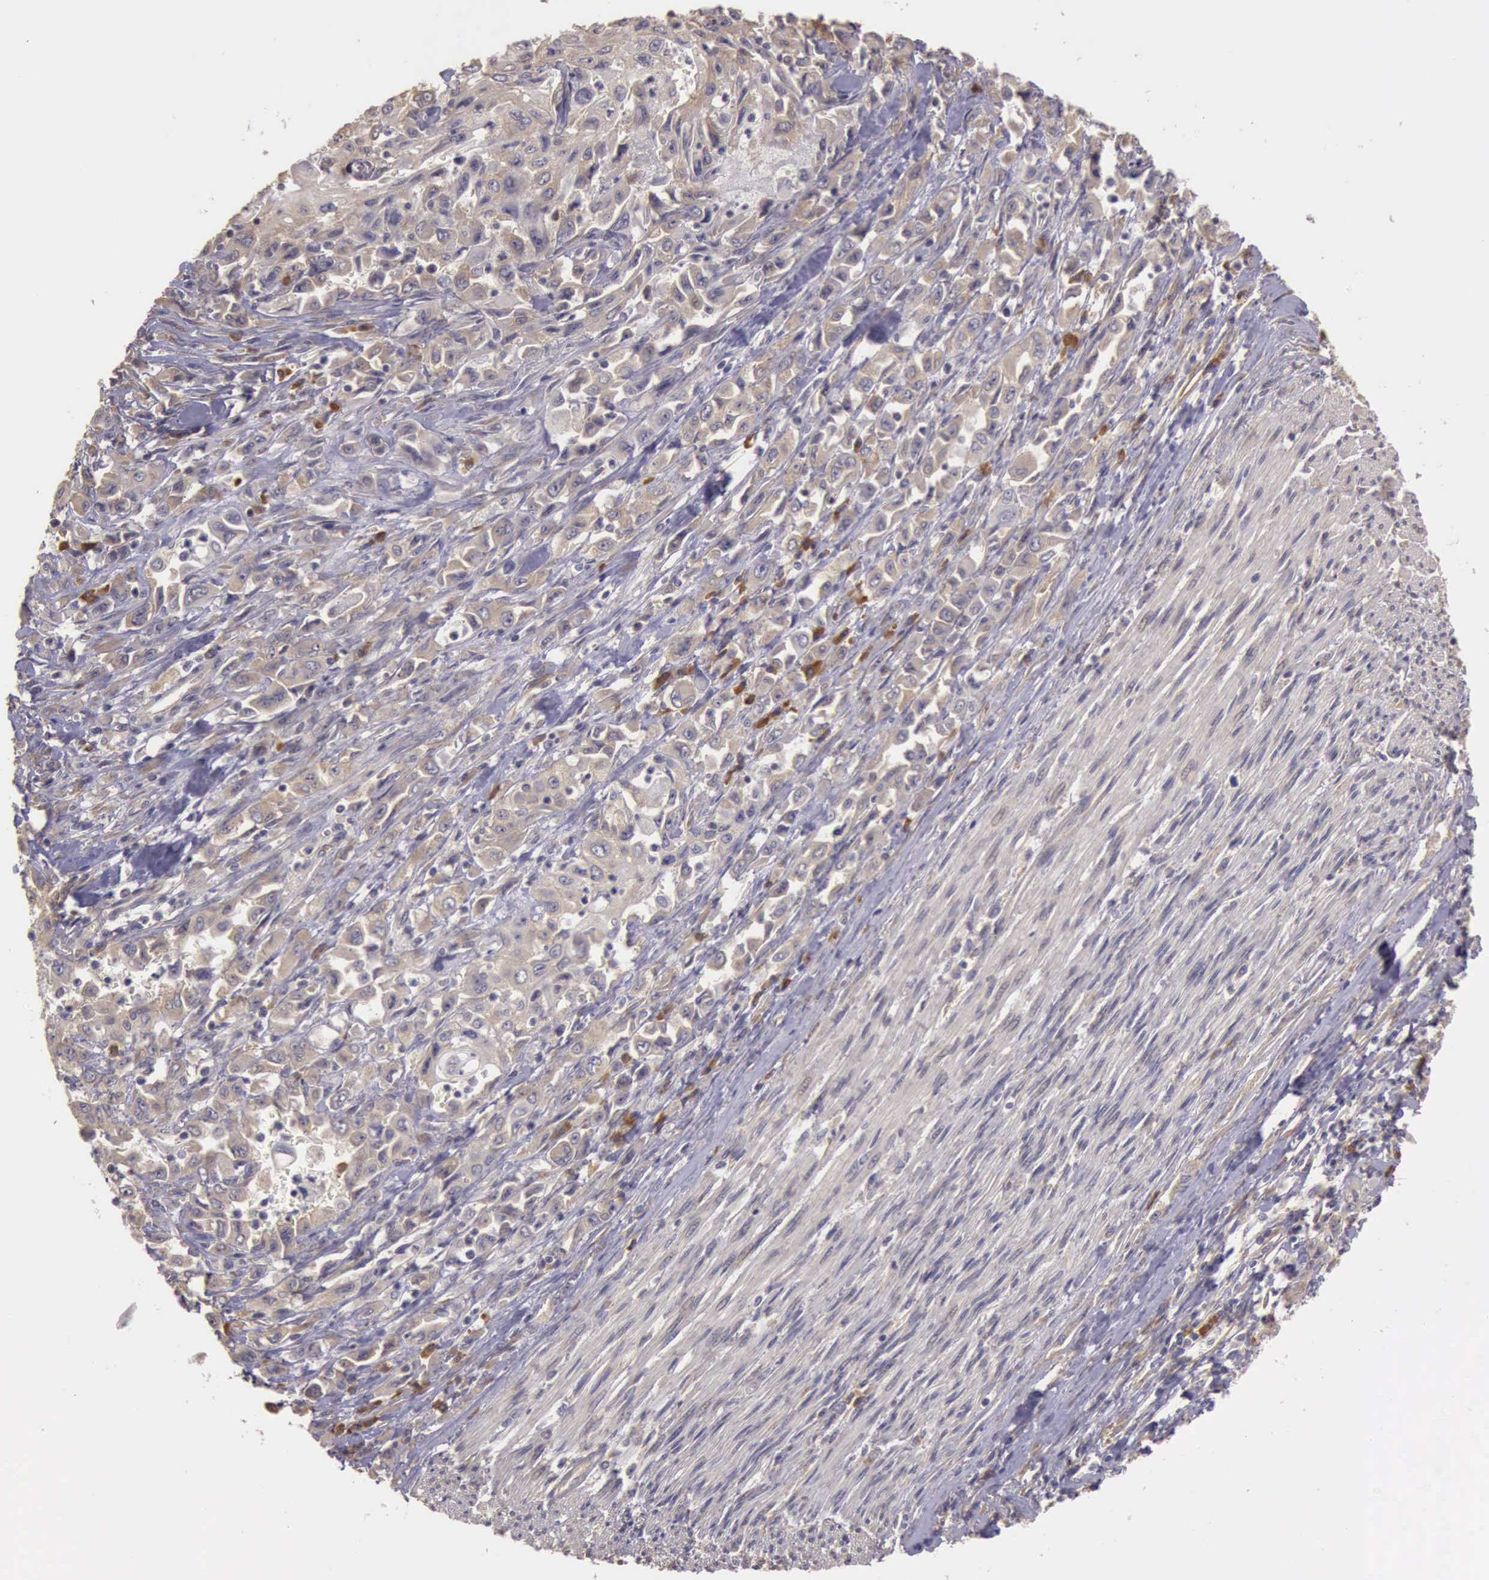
{"staining": {"intensity": "weak", "quantity": ">75%", "location": "cytoplasmic/membranous"}, "tissue": "pancreatic cancer", "cell_type": "Tumor cells", "image_type": "cancer", "snomed": [{"axis": "morphology", "description": "Adenocarcinoma, NOS"}, {"axis": "topography", "description": "Pancreas"}], "caption": "Immunohistochemical staining of adenocarcinoma (pancreatic) shows weak cytoplasmic/membranous protein expression in about >75% of tumor cells.", "gene": "EIF5", "patient": {"sex": "male", "age": 70}}